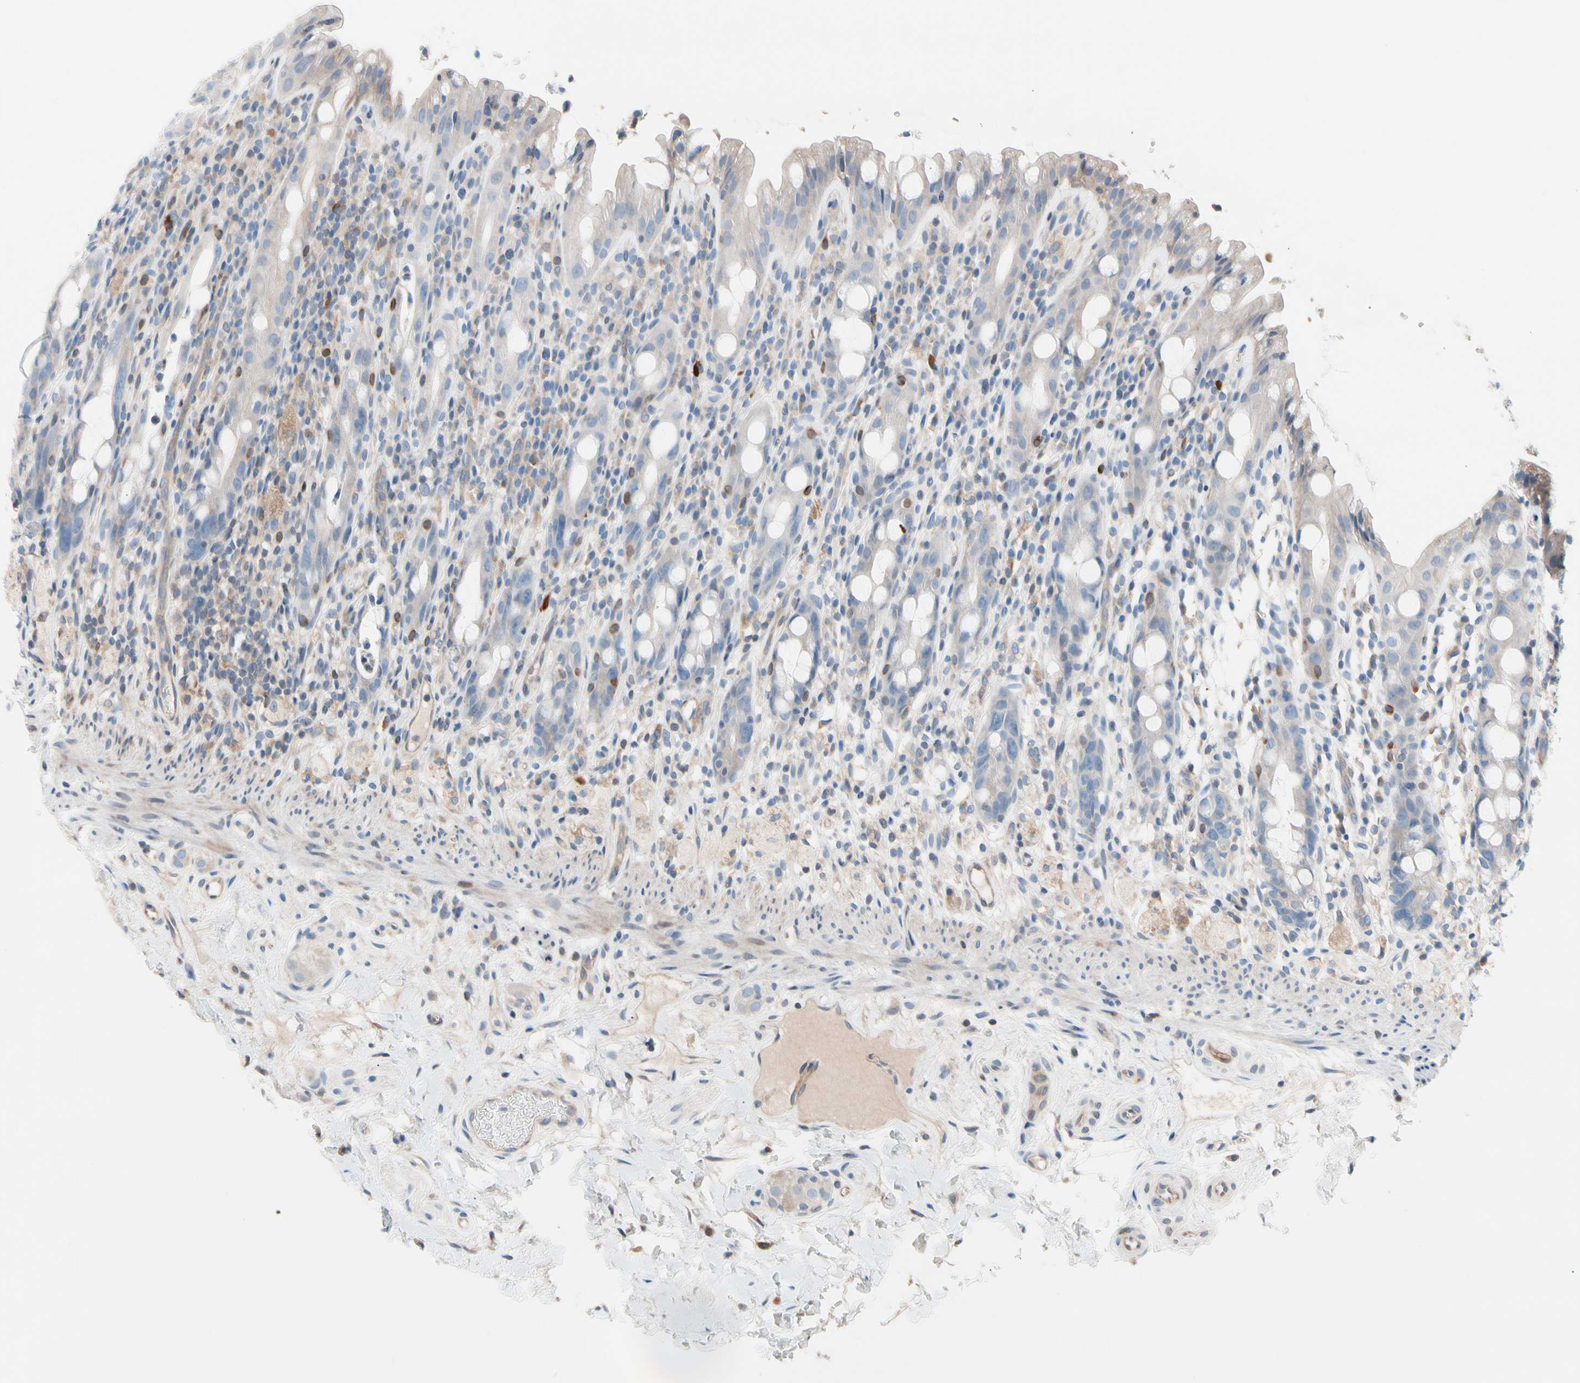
{"staining": {"intensity": "weak", "quantity": "25%-75%", "location": "cytoplasmic/membranous"}, "tissue": "rectum", "cell_type": "Glandular cells", "image_type": "normal", "snomed": [{"axis": "morphology", "description": "Normal tissue, NOS"}, {"axis": "topography", "description": "Rectum"}], "caption": "A high-resolution histopathology image shows IHC staining of unremarkable rectum, which shows weak cytoplasmic/membranous positivity in approximately 25%-75% of glandular cells.", "gene": "MAP3K3", "patient": {"sex": "male", "age": 44}}